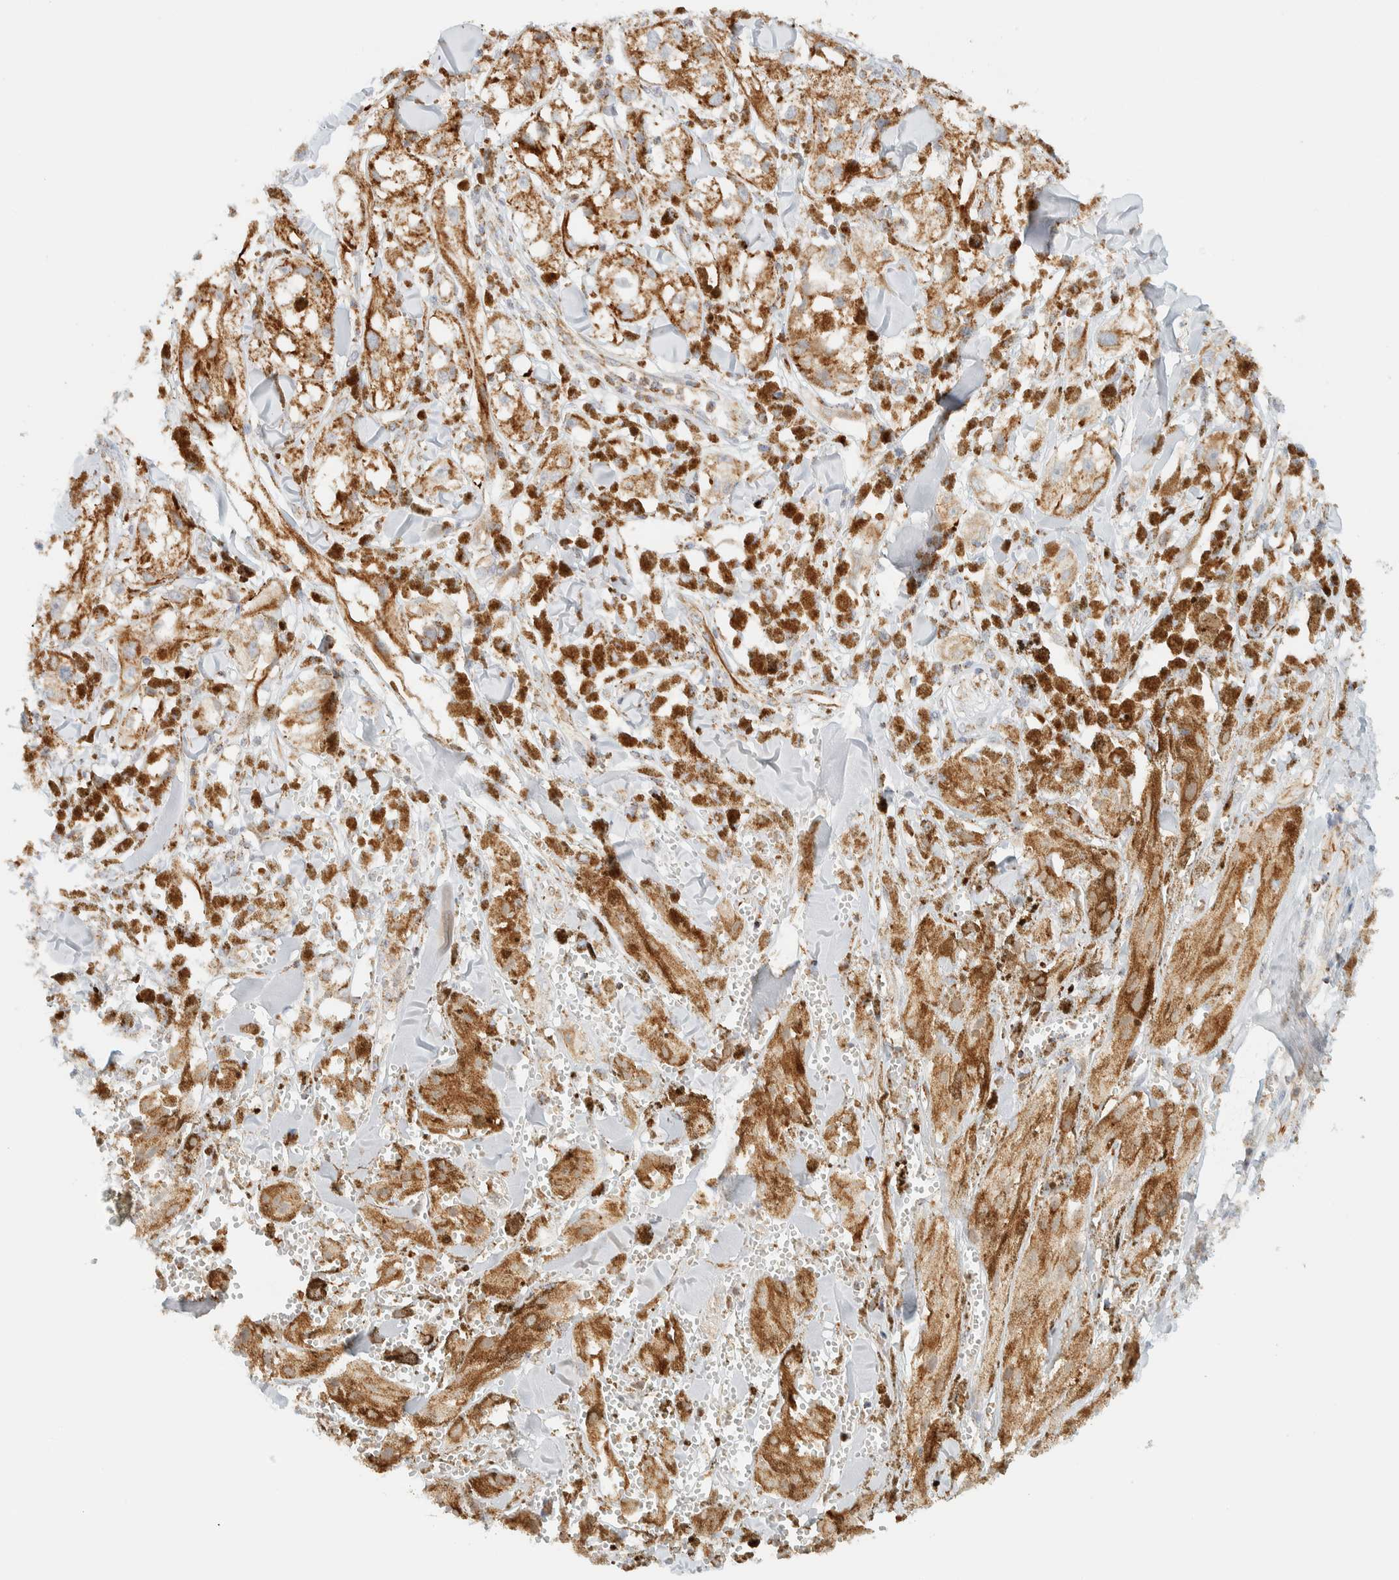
{"staining": {"intensity": "moderate", "quantity": ">75%", "location": "cytoplasmic/membranous"}, "tissue": "melanoma", "cell_type": "Tumor cells", "image_type": "cancer", "snomed": [{"axis": "morphology", "description": "Malignant melanoma, NOS"}, {"axis": "topography", "description": "Skin"}], "caption": "High-power microscopy captured an immunohistochemistry image of malignant melanoma, revealing moderate cytoplasmic/membranous expression in approximately >75% of tumor cells.", "gene": "KIFAP3", "patient": {"sex": "male", "age": 88}}